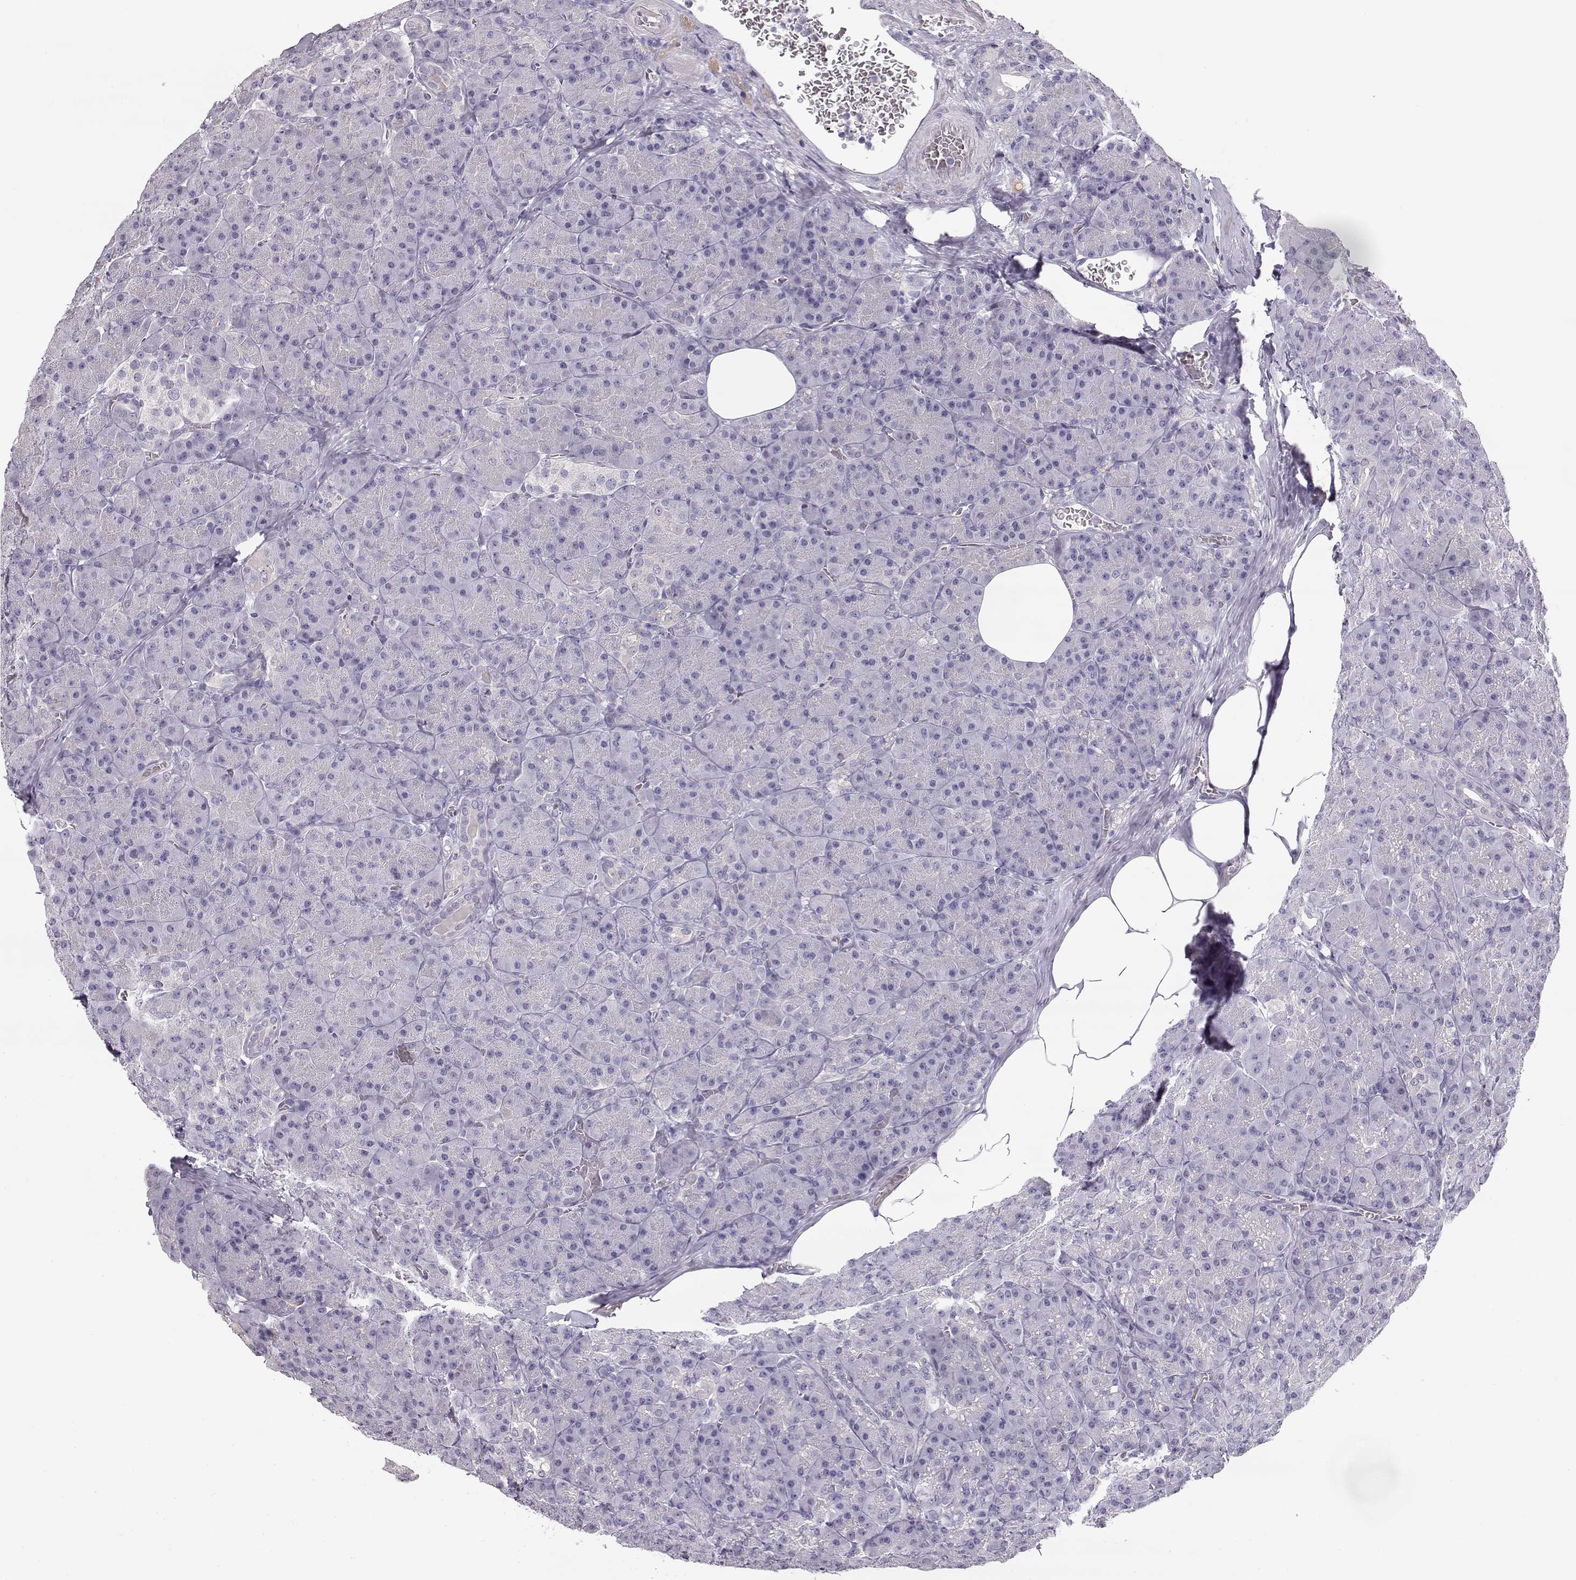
{"staining": {"intensity": "negative", "quantity": "none", "location": "none"}, "tissue": "pancreas", "cell_type": "Exocrine glandular cells", "image_type": "normal", "snomed": [{"axis": "morphology", "description": "Normal tissue, NOS"}, {"axis": "topography", "description": "Pancreas"}], "caption": "Image shows no significant protein positivity in exocrine glandular cells of unremarkable pancreas.", "gene": "GLIPR1L2", "patient": {"sex": "male", "age": 57}}